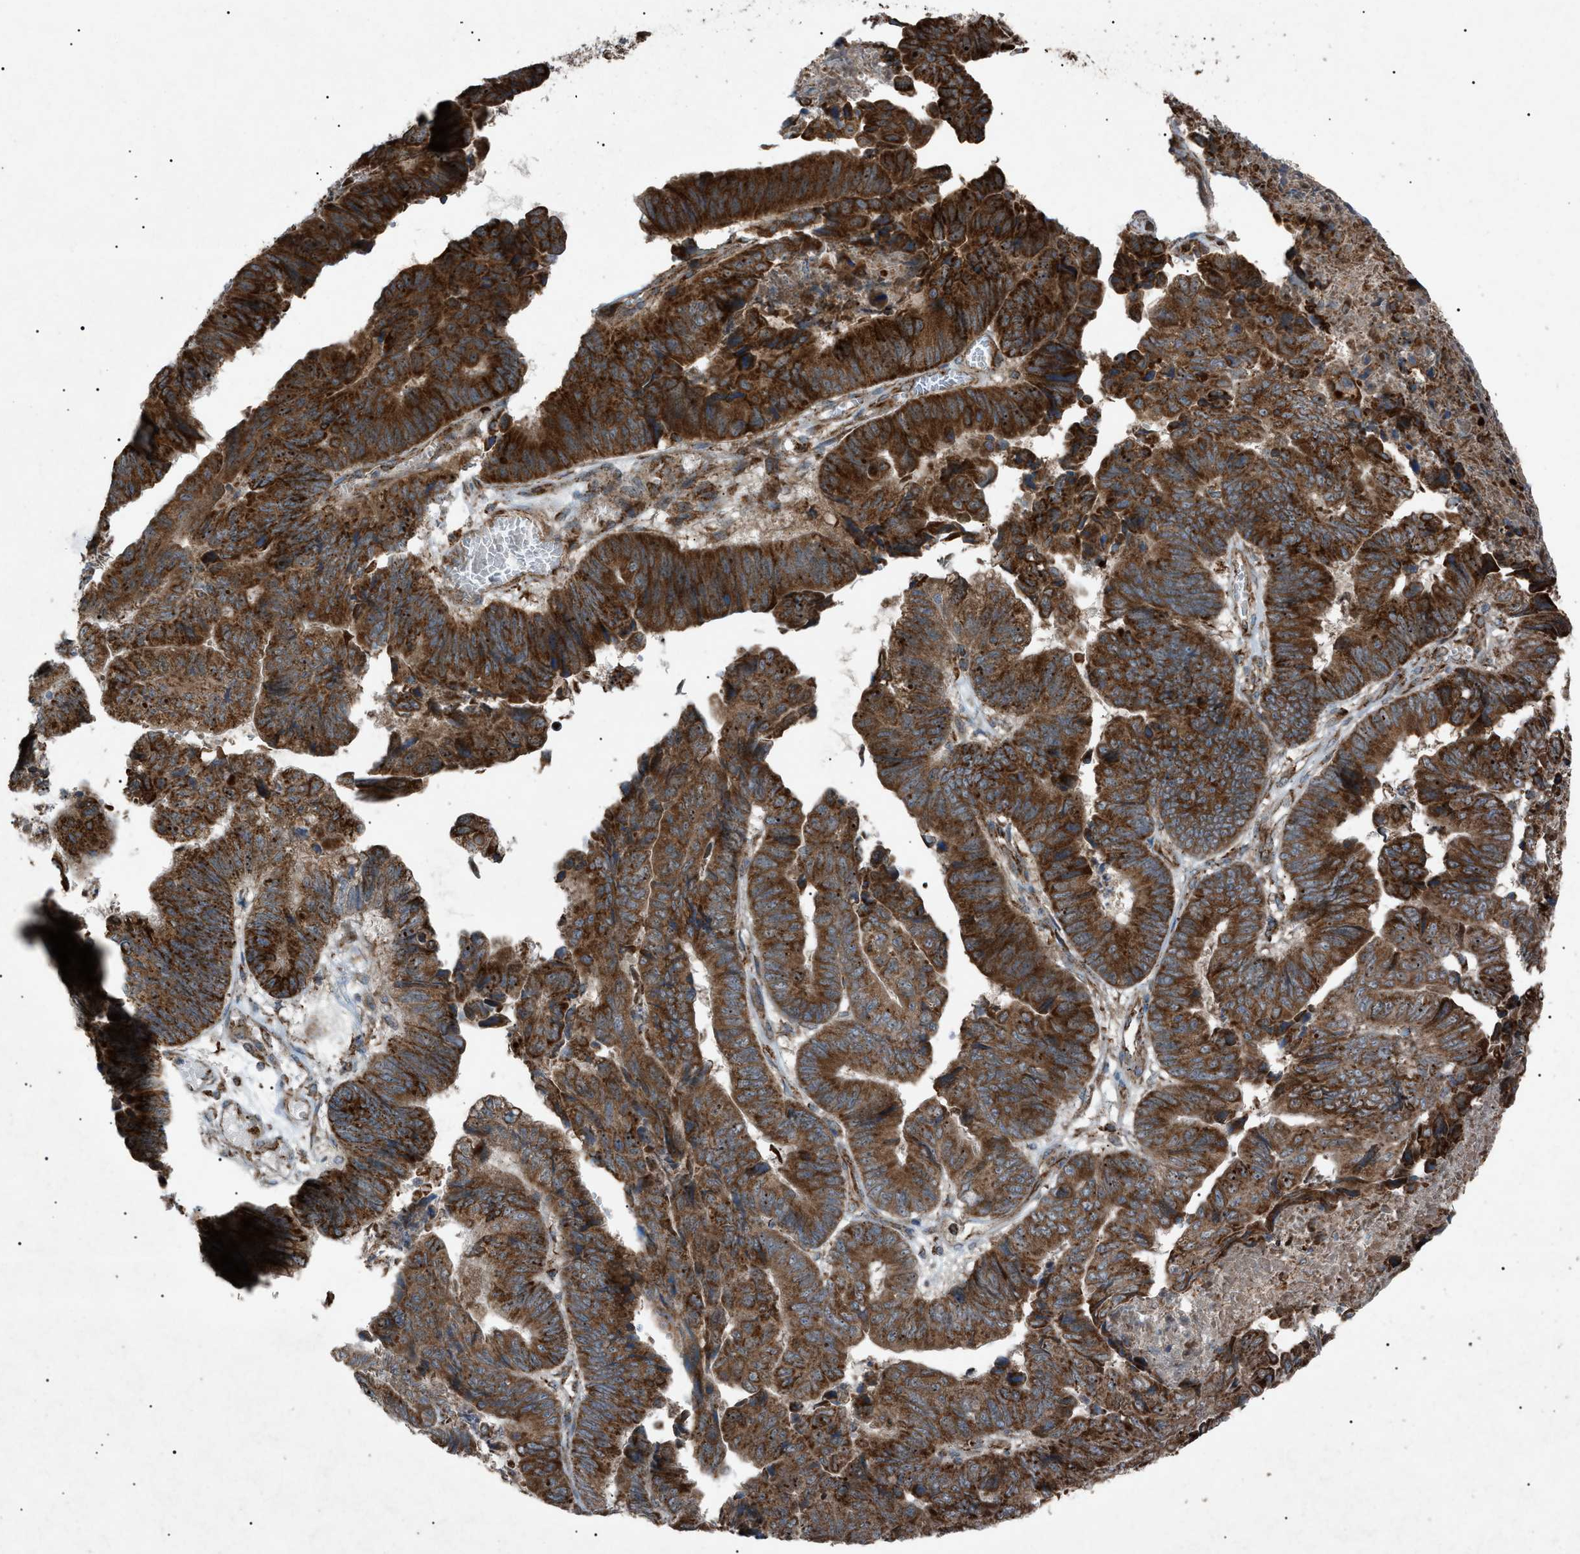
{"staining": {"intensity": "strong", "quantity": ">75%", "location": "cytoplasmic/membranous"}, "tissue": "stomach cancer", "cell_type": "Tumor cells", "image_type": "cancer", "snomed": [{"axis": "morphology", "description": "Adenocarcinoma, NOS"}, {"axis": "topography", "description": "Stomach, lower"}], "caption": "The histopathology image reveals staining of adenocarcinoma (stomach), revealing strong cytoplasmic/membranous protein positivity (brown color) within tumor cells. The protein of interest is shown in brown color, while the nuclei are stained blue.", "gene": "C1GALT1C1", "patient": {"sex": "male", "age": 77}}